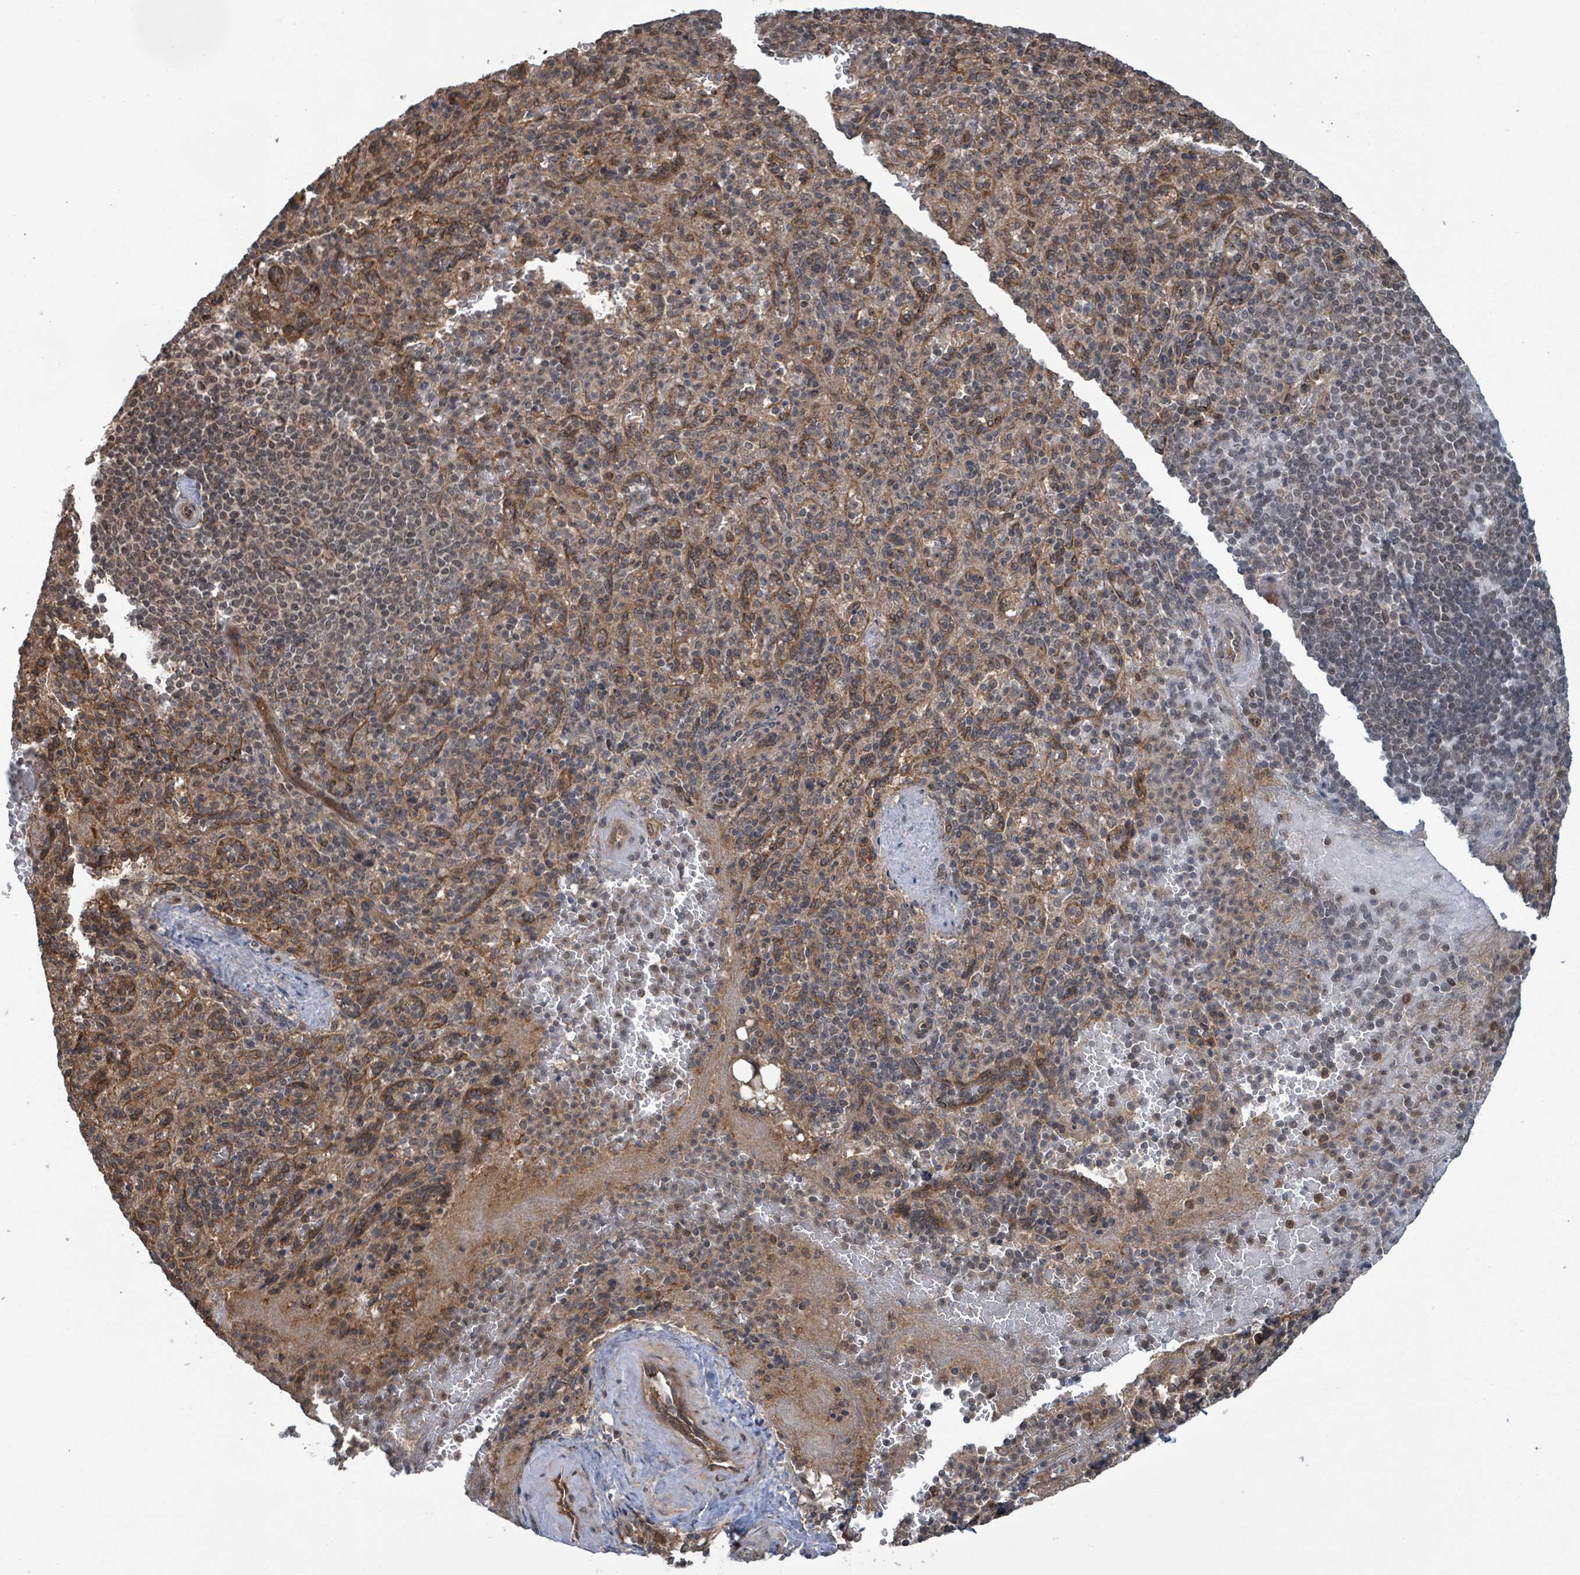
{"staining": {"intensity": "weak", "quantity": "25%-75%", "location": "cytoplasmic/membranous"}, "tissue": "spleen", "cell_type": "Cells in red pulp", "image_type": "normal", "snomed": [{"axis": "morphology", "description": "Normal tissue, NOS"}, {"axis": "topography", "description": "Spleen"}], "caption": "Immunohistochemistry (IHC) staining of unremarkable spleen, which reveals low levels of weak cytoplasmic/membranous expression in about 25%-75% of cells in red pulp indicating weak cytoplasmic/membranous protein positivity. The staining was performed using DAB (brown) for protein detection and nuclei were counterstained in hematoxylin (blue).", "gene": "ENSG00000256500", "patient": {"sex": "female", "age": 74}}